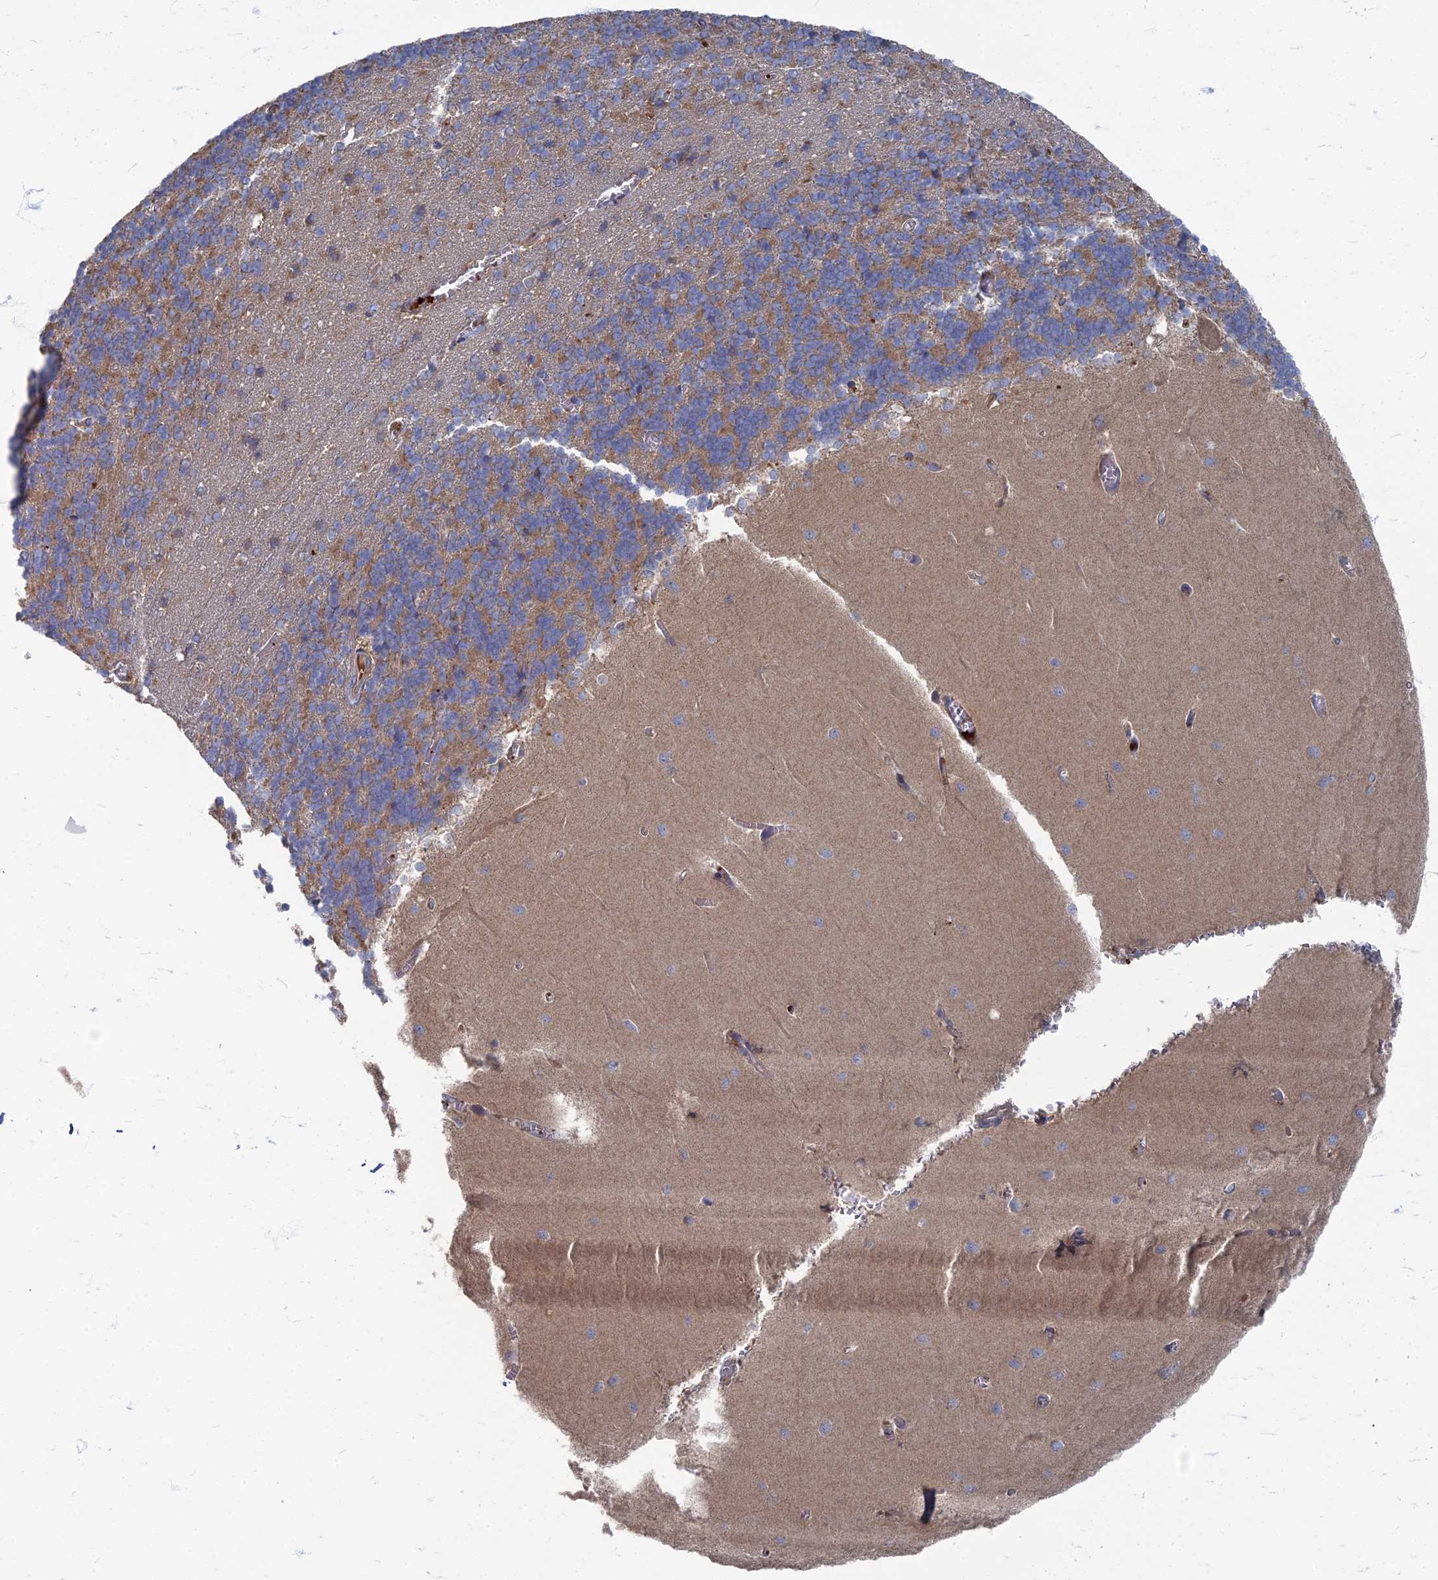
{"staining": {"intensity": "moderate", "quantity": "25%-75%", "location": "cytoplasmic/membranous"}, "tissue": "cerebellum", "cell_type": "Cells in granular layer", "image_type": "normal", "snomed": [{"axis": "morphology", "description": "Normal tissue, NOS"}, {"axis": "topography", "description": "Cerebellum"}], "caption": "IHC photomicrograph of unremarkable human cerebellum stained for a protein (brown), which demonstrates medium levels of moderate cytoplasmic/membranous expression in about 25%-75% of cells in granular layer.", "gene": "PPCDC", "patient": {"sex": "male", "age": 37}}